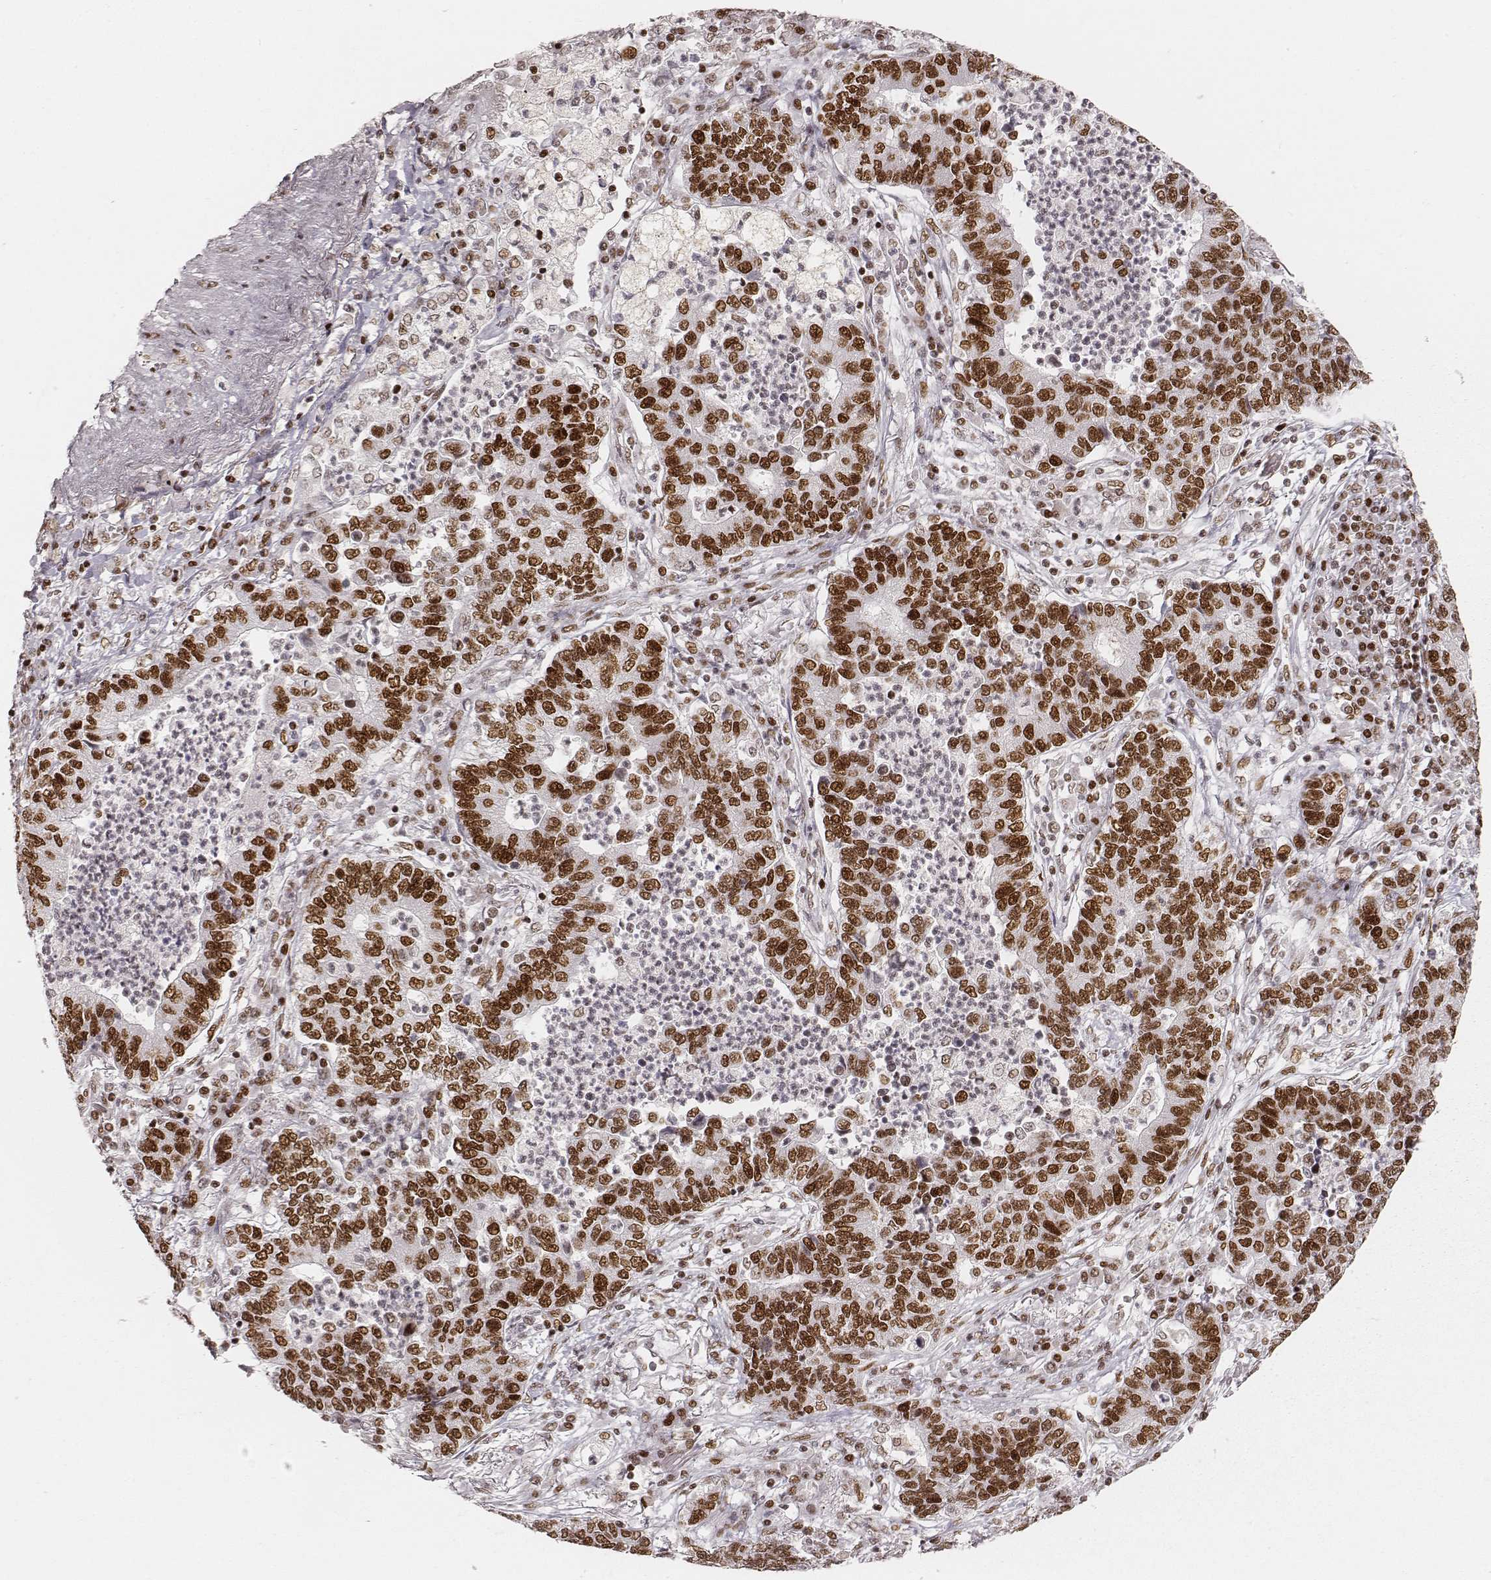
{"staining": {"intensity": "strong", "quantity": ">75%", "location": "nuclear"}, "tissue": "lung cancer", "cell_type": "Tumor cells", "image_type": "cancer", "snomed": [{"axis": "morphology", "description": "Adenocarcinoma, NOS"}, {"axis": "topography", "description": "Lung"}], "caption": "About >75% of tumor cells in adenocarcinoma (lung) reveal strong nuclear protein staining as visualized by brown immunohistochemical staining.", "gene": "HNRNPC", "patient": {"sex": "female", "age": 57}}